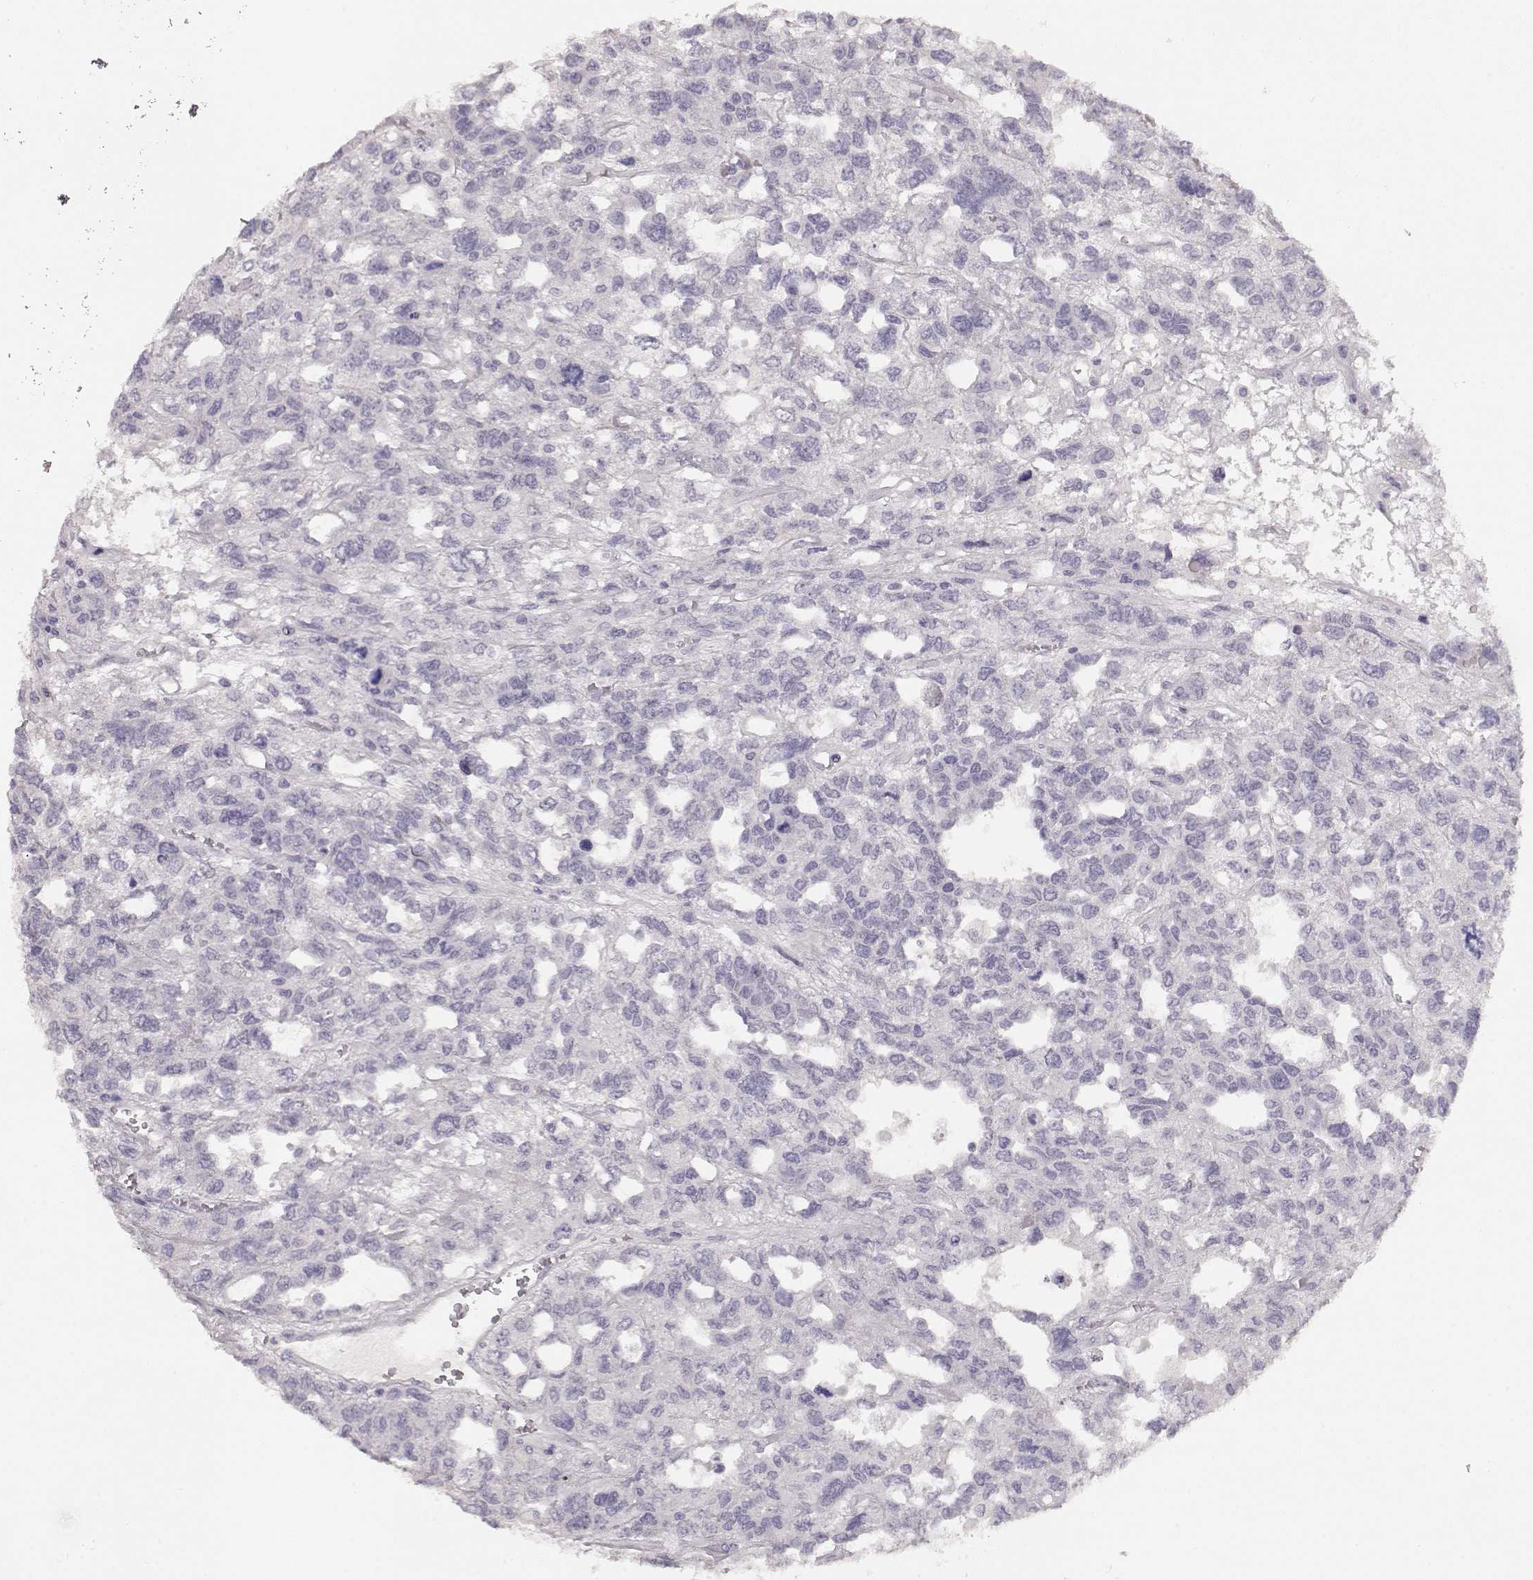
{"staining": {"intensity": "negative", "quantity": "none", "location": "none"}, "tissue": "testis cancer", "cell_type": "Tumor cells", "image_type": "cancer", "snomed": [{"axis": "morphology", "description": "Seminoma, NOS"}, {"axis": "topography", "description": "Testis"}], "caption": "A micrograph of testis cancer (seminoma) stained for a protein displays no brown staining in tumor cells.", "gene": "TPH2", "patient": {"sex": "male", "age": 52}}